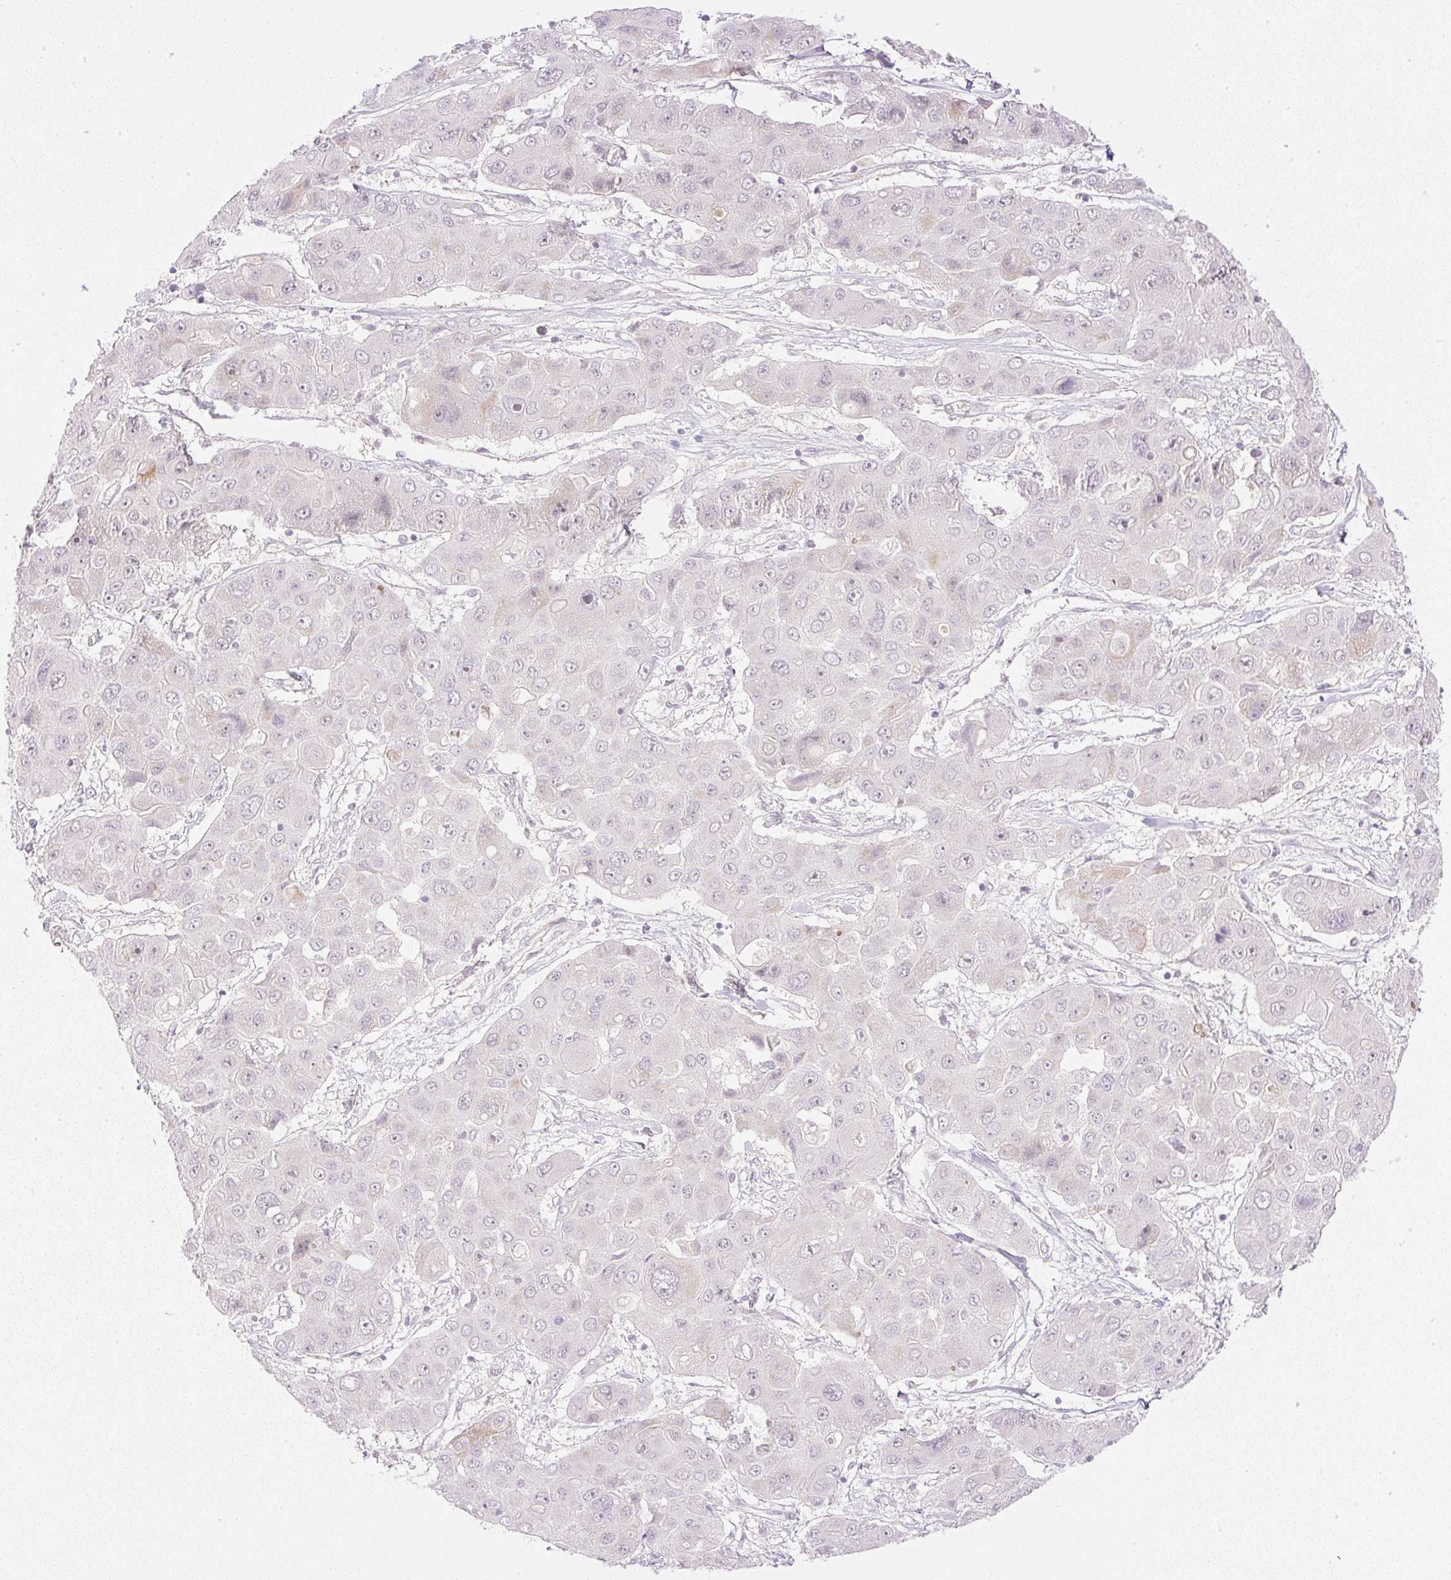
{"staining": {"intensity": "weak", "quantity": "<25%", "location": "cytoplasmic/membranous,nuclear"}, "tissue": "liver cancer", "cell_type": "Tumor cells", "image_type": "cancer", "snomed": [{"axis": "morphology", "description": "Cholangiocarcinoma"}, {"axis": "topography", "description": "Liver"}], "caption": "High power microscopy photomicrograph of an immunohistochemistry (IHC) photomicrograph of liver cancer (cholangiocarcinoma), revealing no significant staining in tumor cells.", "gene": "AAR2", "patient": {"sex": "male", "age": 67}}